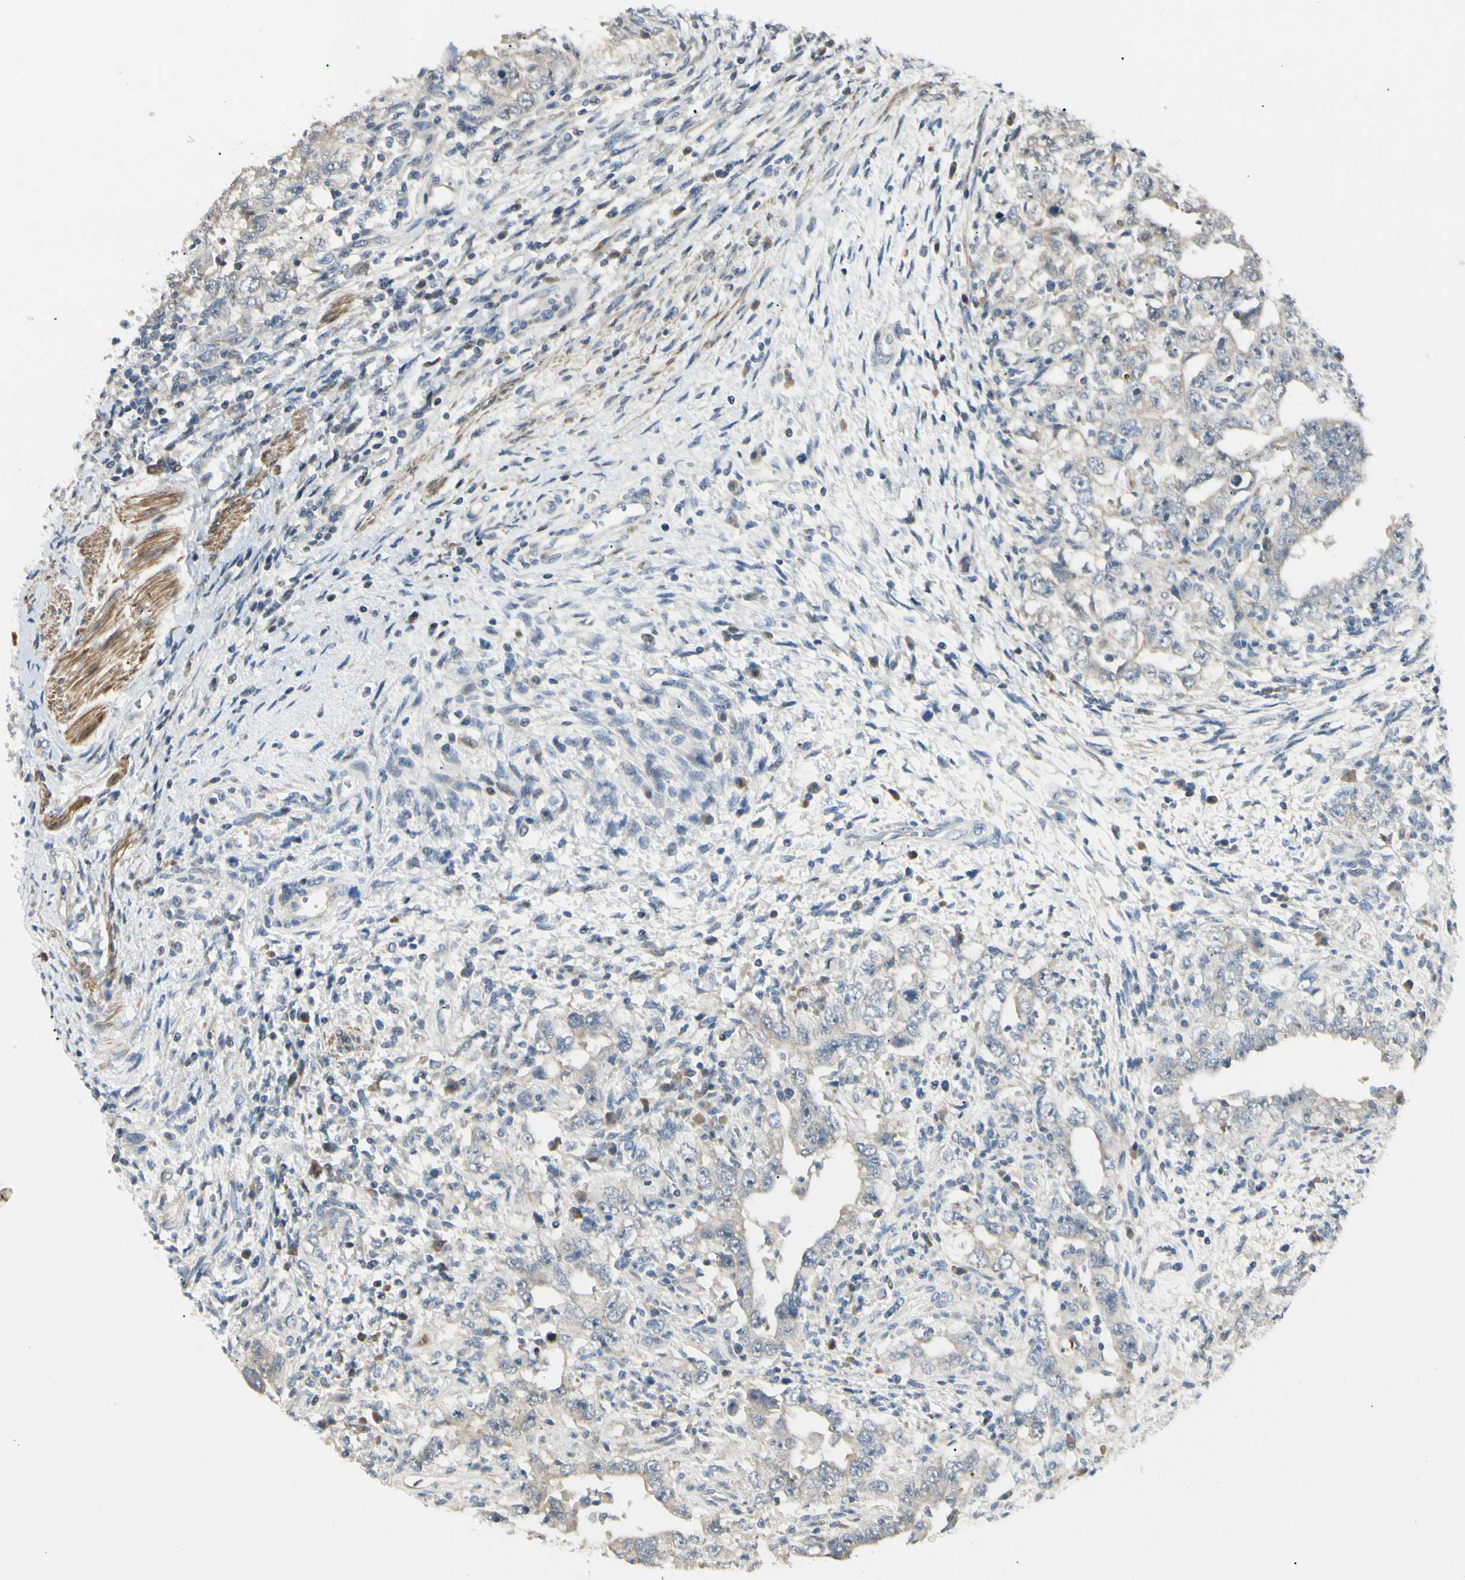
{"staining": {"intensity": "weak", "quantity": "25%-75%", "location": "cytoplasmic/membranous"}, "tissue": "testis cancer", "cell_type": "Tumor cells", "image_type": "cancer", "snomed": [{"axis": "morphology", "description": "Carcinoma, Embryonal, NOS"}, {"axis": "topography", "description": "Testis"}], "caption": "Testis cancer (embryonal carcinoma) stained with a protein marker shows weak staining in tumor cells.", "gene": "P4HA3", "patient": {"sex": "male", "age": 26}}